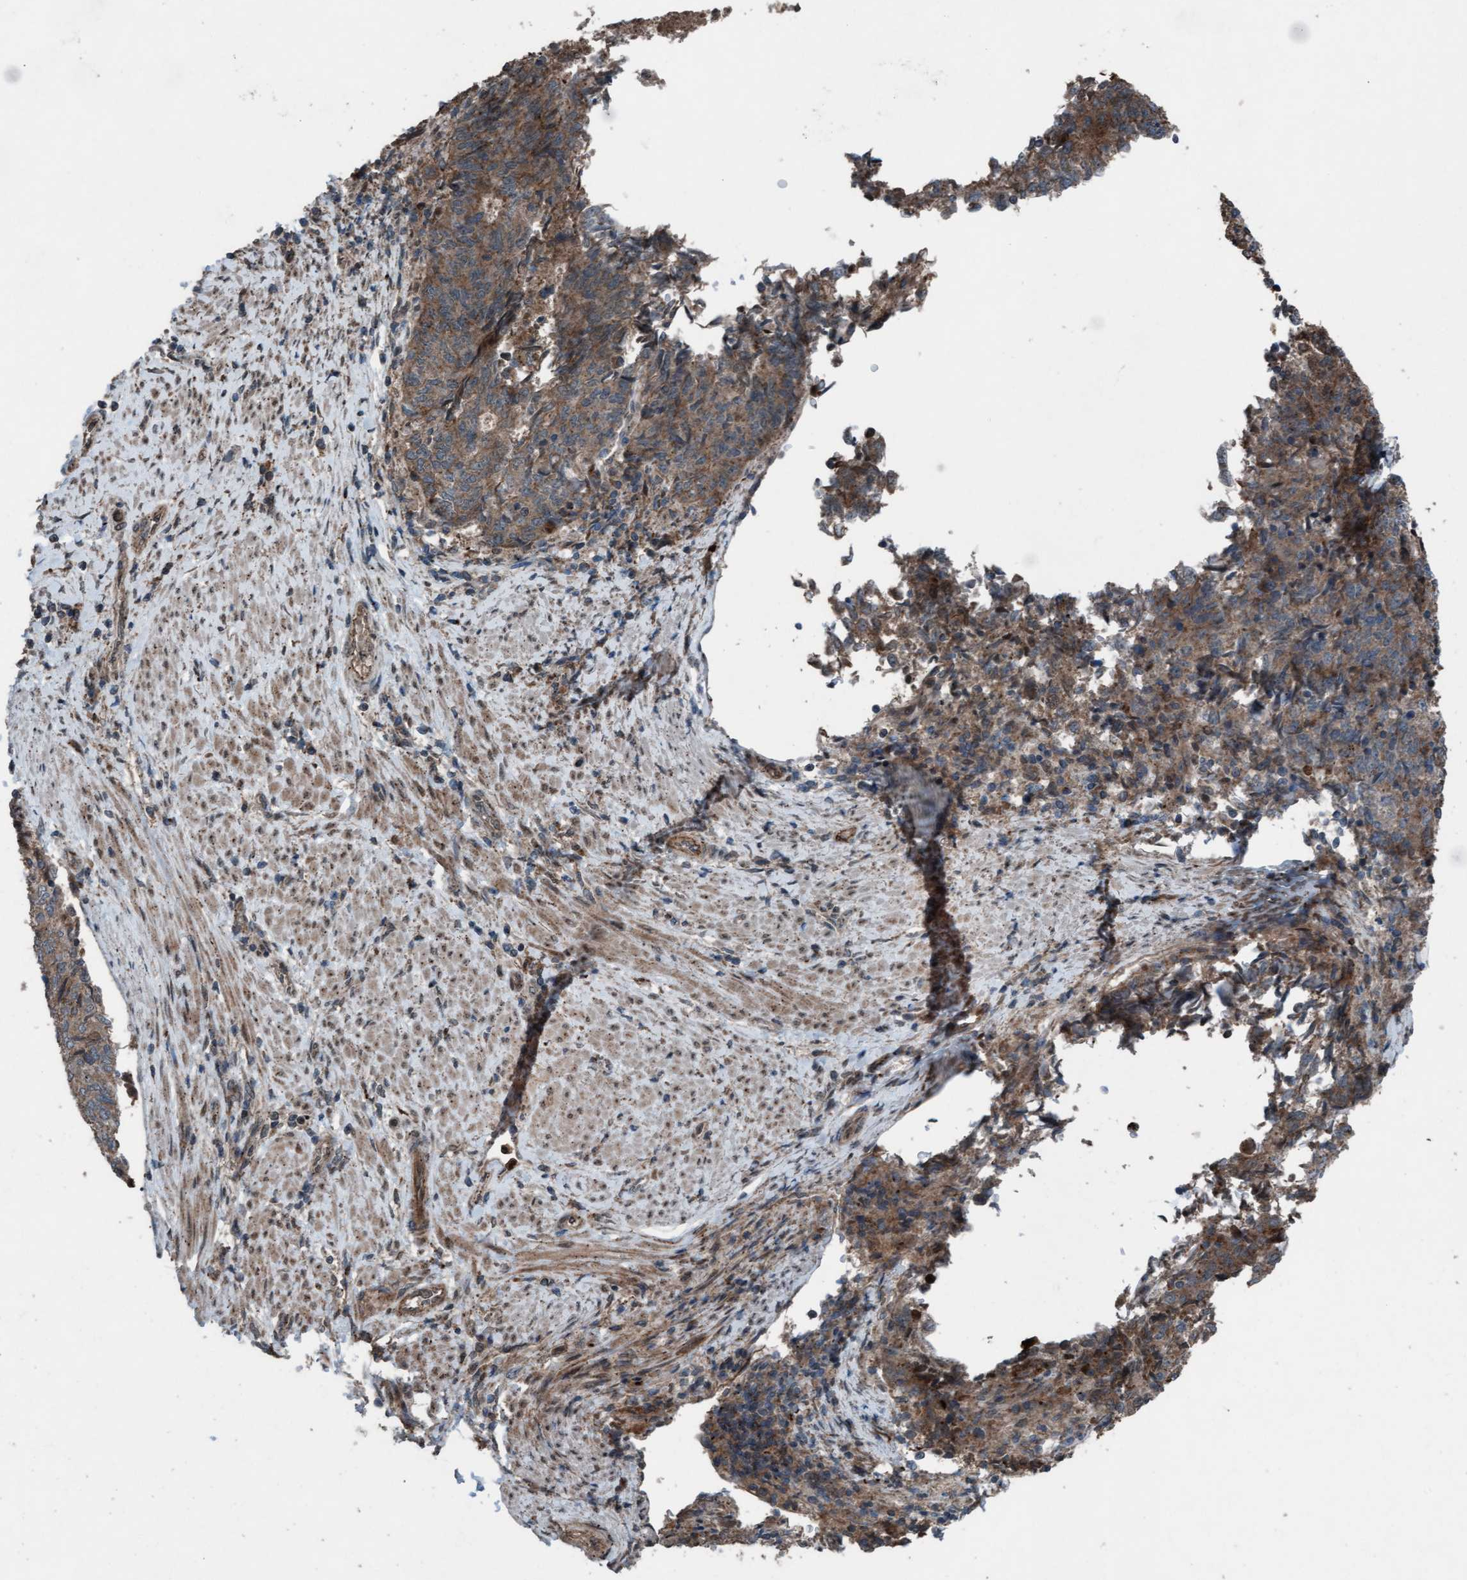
{"staining": {"intensity": "moderate", "quantity": ">75%", "location": "cytoplasmic/membranous"}, "tissue": "endometrial cancer", "cell_type": "Tumor cells", "image_type": "cancer", "snomed": [{"axis": "morphology", "description": "Adenocarcinoma, NOS"}, {"axis": "topography", "description": "Endometrium"}], "caption": "Protein expression analysis of human endometrial cancer (adenocarcinoma) reveals moderate cytoplasmic/membranous positivity in approximately >75% of tumor cells.", "gene": "PLXNB2", "patient": {"sex": "female", "age": 80}}